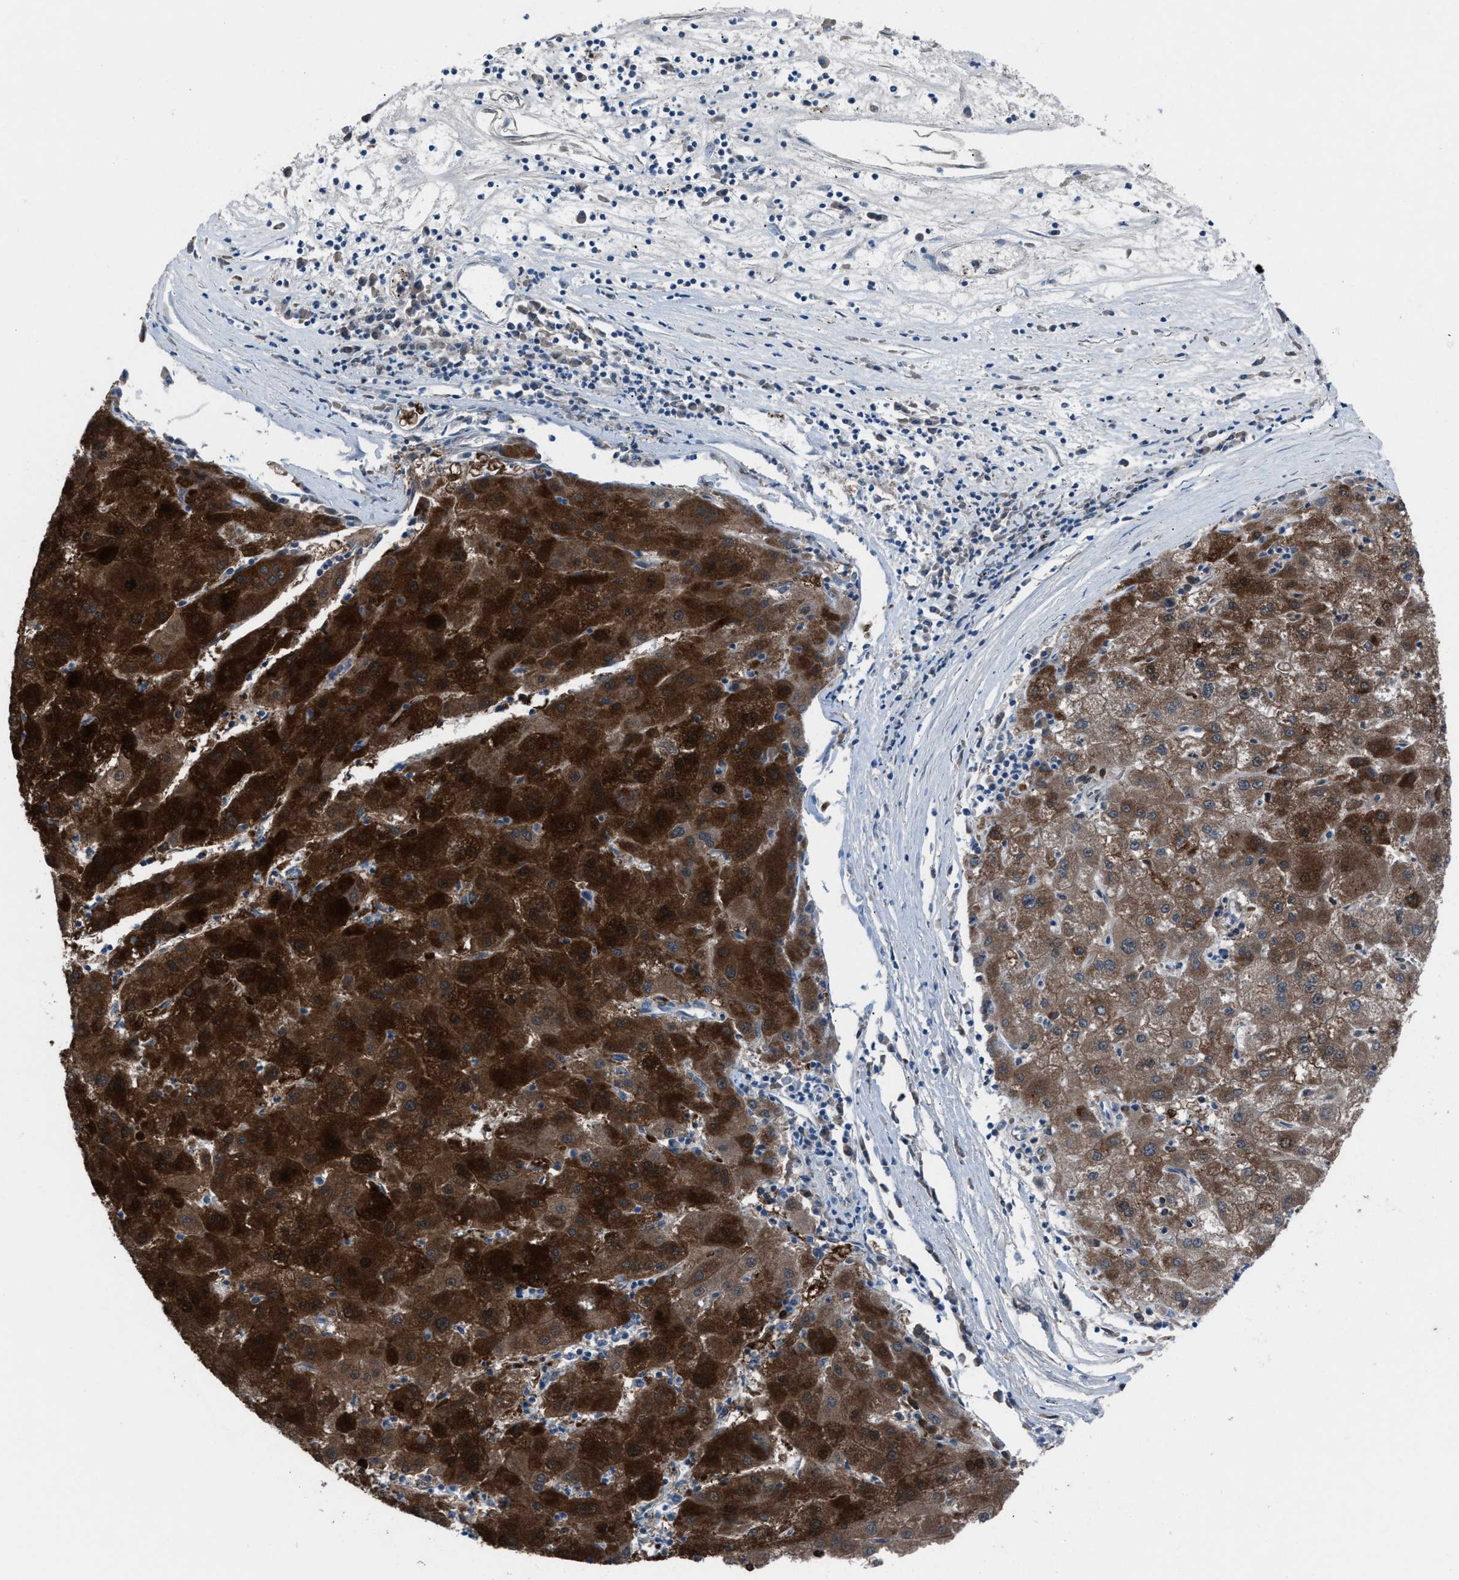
{"staining": {"intensity": "strong", "quantity": ">75%", "location": "cytoplasmic/membranous"}, "tissue": "liver cancer", "cell_type": "Tumor cells", "image_type": "cancer", "snomed": [{"axis": "morphology", "description": "Carcinoma, Hepatocellular, NOS"}, {"axis": "topography", "description": "Liver"}], "caption": "Immunohistochemistry image of neoplastic tissue: human liver cancer stained using immunohistochemistry exhibits high levels of strong protein expression localized specifically in the cytoplasmic/membranous of tumor cells, appearing as a cytoplasmic/membranous brown color.", "gene": "ANAPC11", "patient": {"sex": "male", "age": 72}}